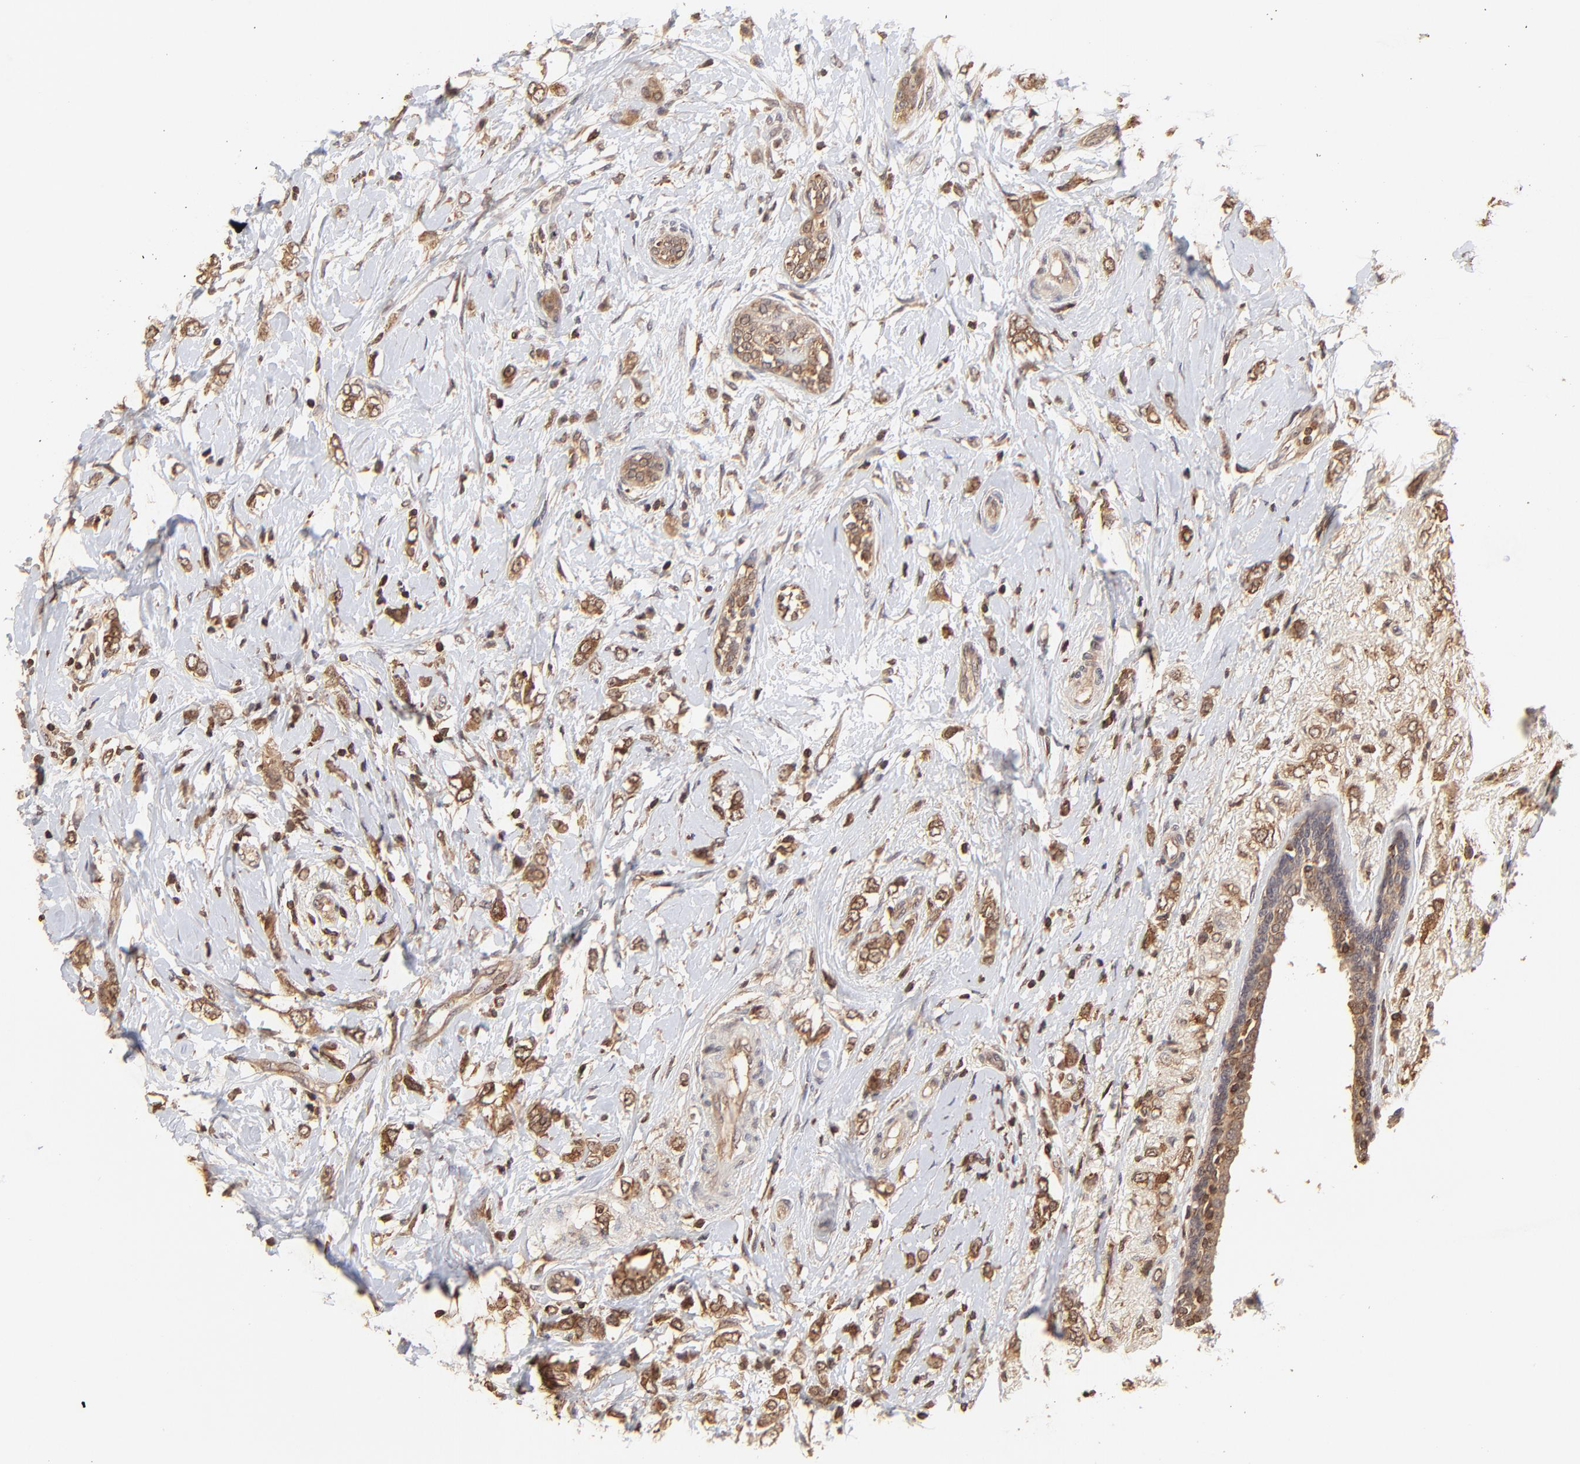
{"staining": {"intensity": "strong", "quantity": ">75%", "location": "cytoplasmic/membranous"}, "tissue": "breast cancer", "cell_type": "Tumor cells", "image_type": "cancer", "snomed": [{"axis": "morphology", "description": "Normal tissue, NOS"}, {"axis": "morphology", "description": "Lobular carcinoma"}, {"axis": "topography", "description": "Breast"}], "caption": "The image shows immunohistochemical staining of lobular carcinoma (breast). There is strong cytoplasmic/membranous staining is identified in approximately >75% of tumor cells.", "gene": "STON2", "patient": {"sex": "female", "age": 47}}